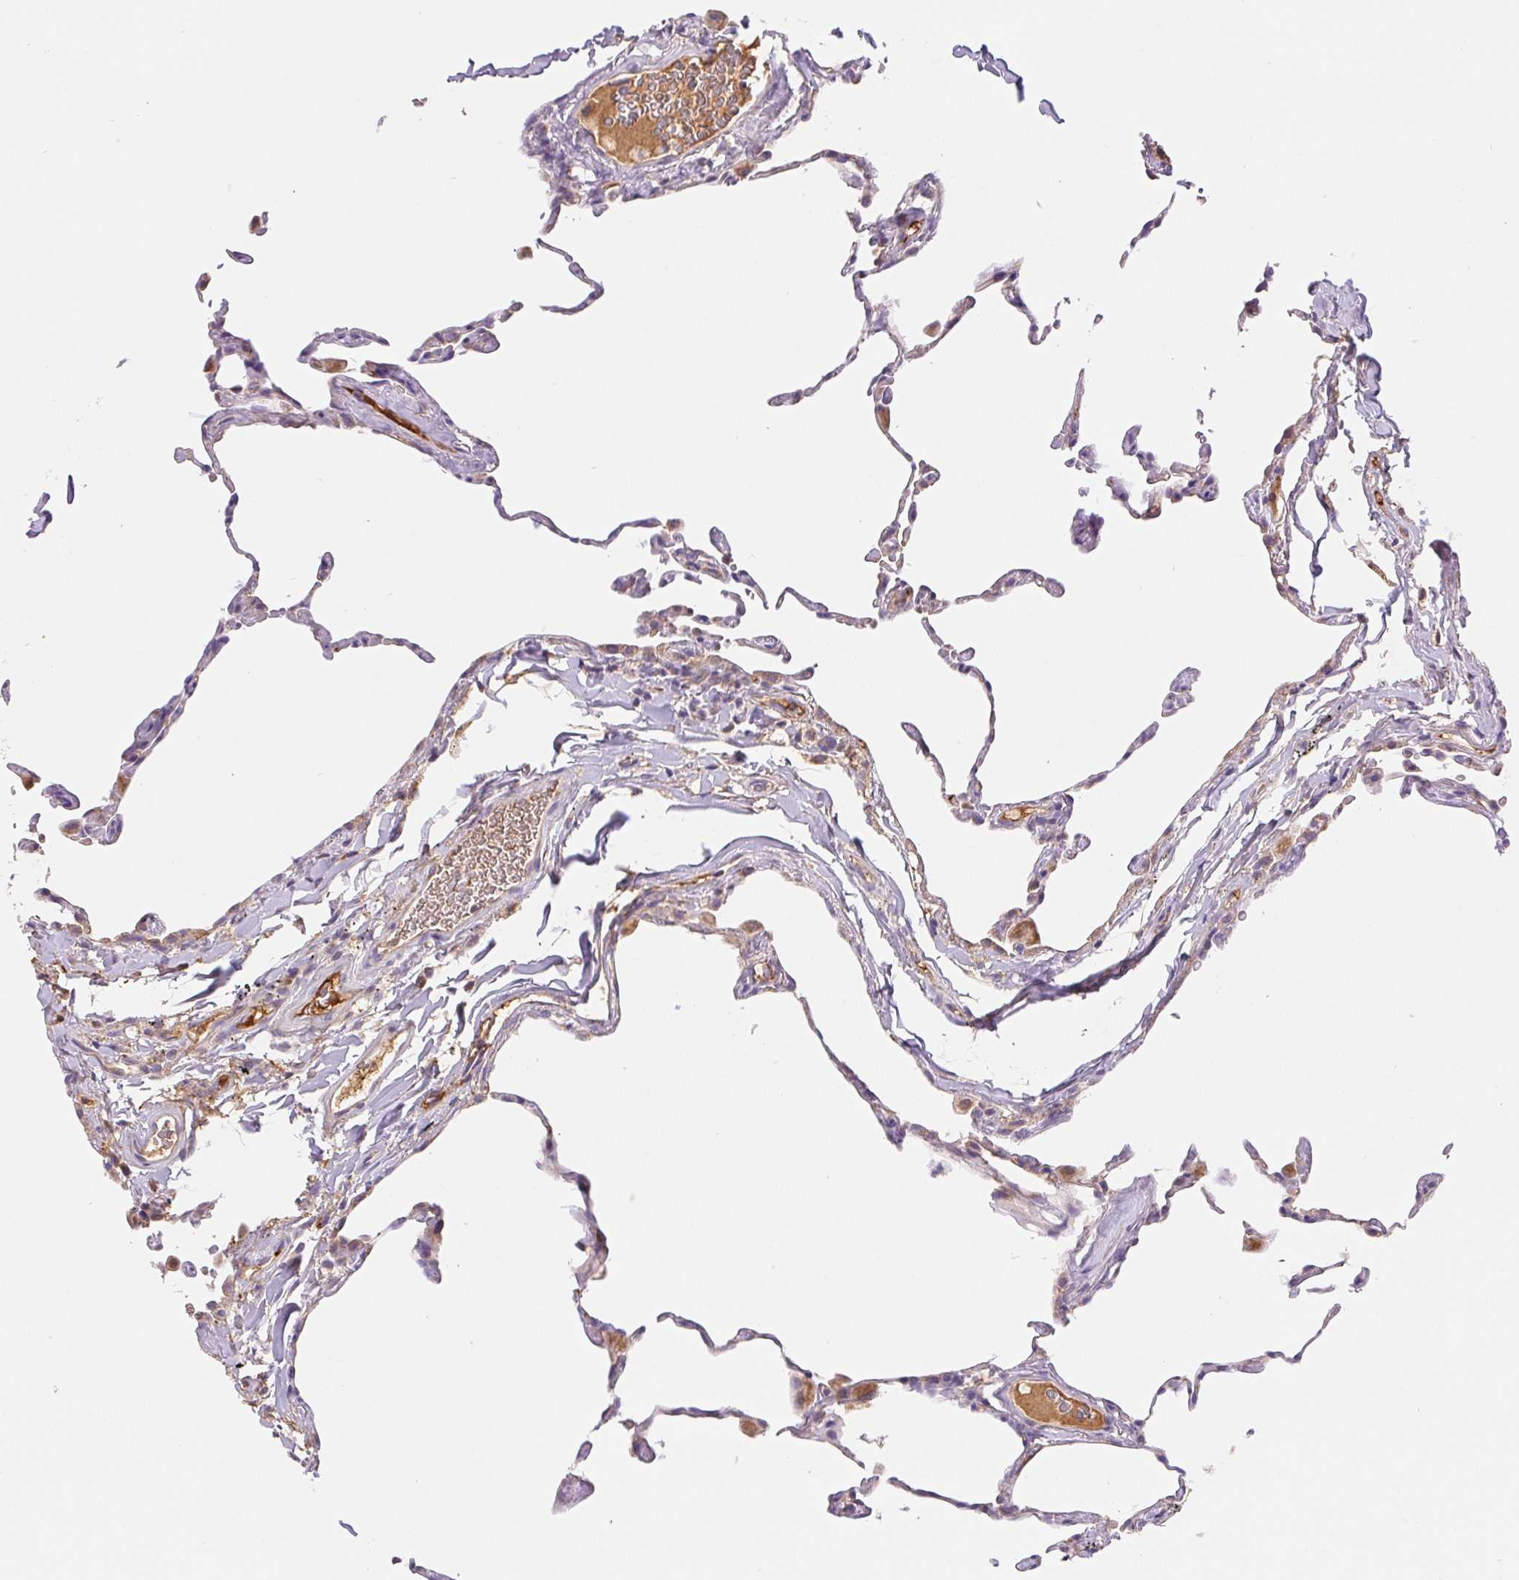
{"staining": {"intensity": "weak", "quantity": "<25%", "location": "cytoplasmic/membranous"}, "tissue": "lung", "cell_type": "Alveolar cells", "image_type": "normal", "snomed": [{"axis": "morphology", "description": "Normal tissue, NOS"}, {"axis": "topography", "description": "Lung"}], "caption": "Immunohistochemistry micrograph of unremarkable lung stained for a protein (brown), which reveals no staining in alveolar cells. Brightfield microscopy of immunohistochemistry (IHC) stained with DAB (3,3'-diaminobenzidine) (brown) and hematoxylin (blue), captured at high magnification.", "gene": "EMC6", "patient": {"sex": "female", "age": 57}}